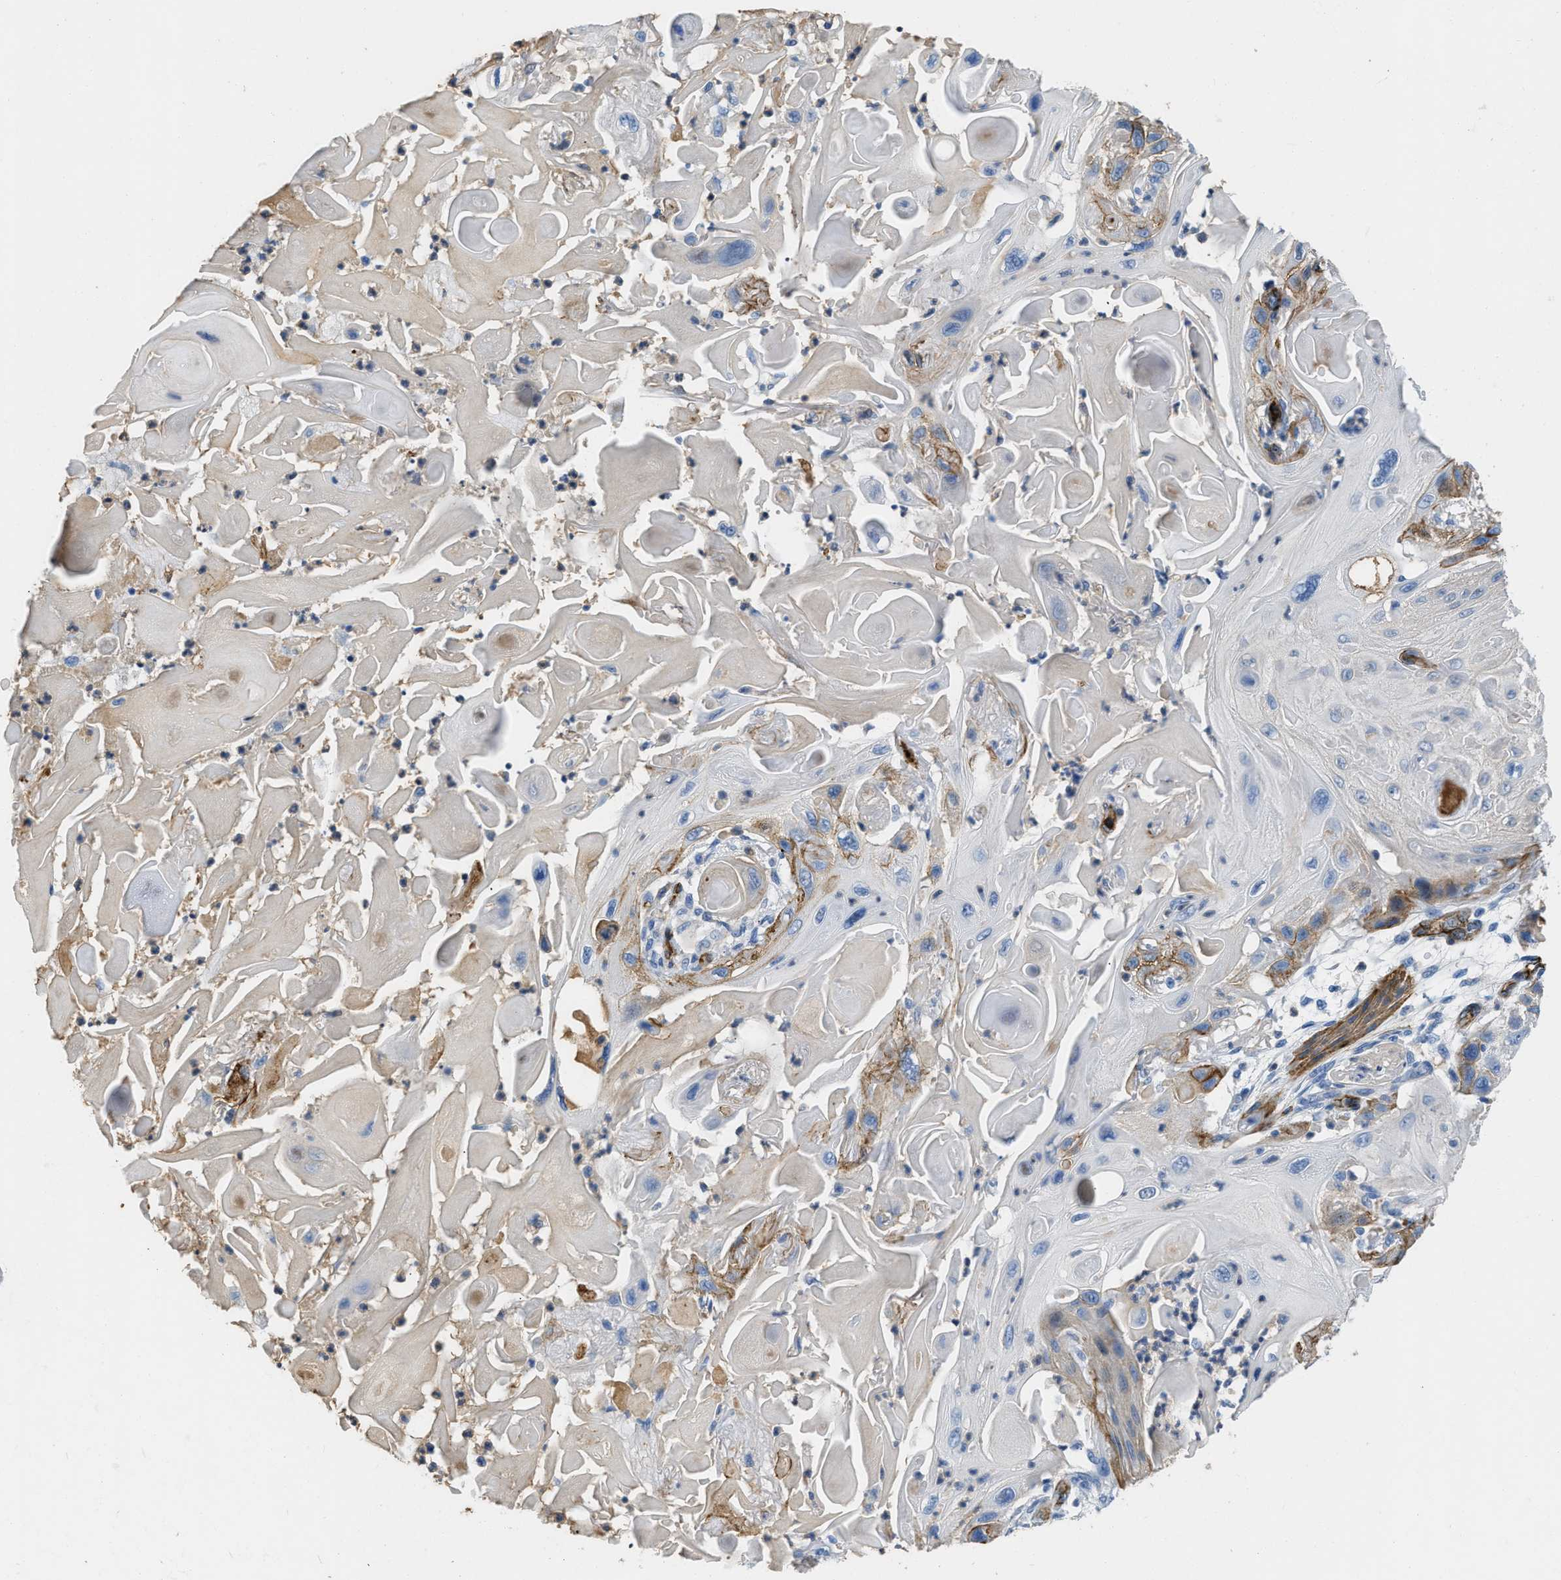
{"staining": {"intensity": "moderate", "quantity": "<25%", "location": "cytoplasmic/membranous"}, "tissue": "skin cancer", "cell_type": "Tumor cells", "image_type": "cancer", "snomed": [{"axis": "morphology", "description": "Squamous cell carcinoma, NOS"}, {"axis": "topography", "description": "Skin"}], "caption": "An immunohistochemistry micrograph of neoplastic tissue is shown. Protein staining in brown highlights moderate cytoplasmic/membranous positivity in squamous cell carcinoma (skin) within tumor cells.", "gene": "SPEG", "patient": {"sex": "female", "age": 77}}